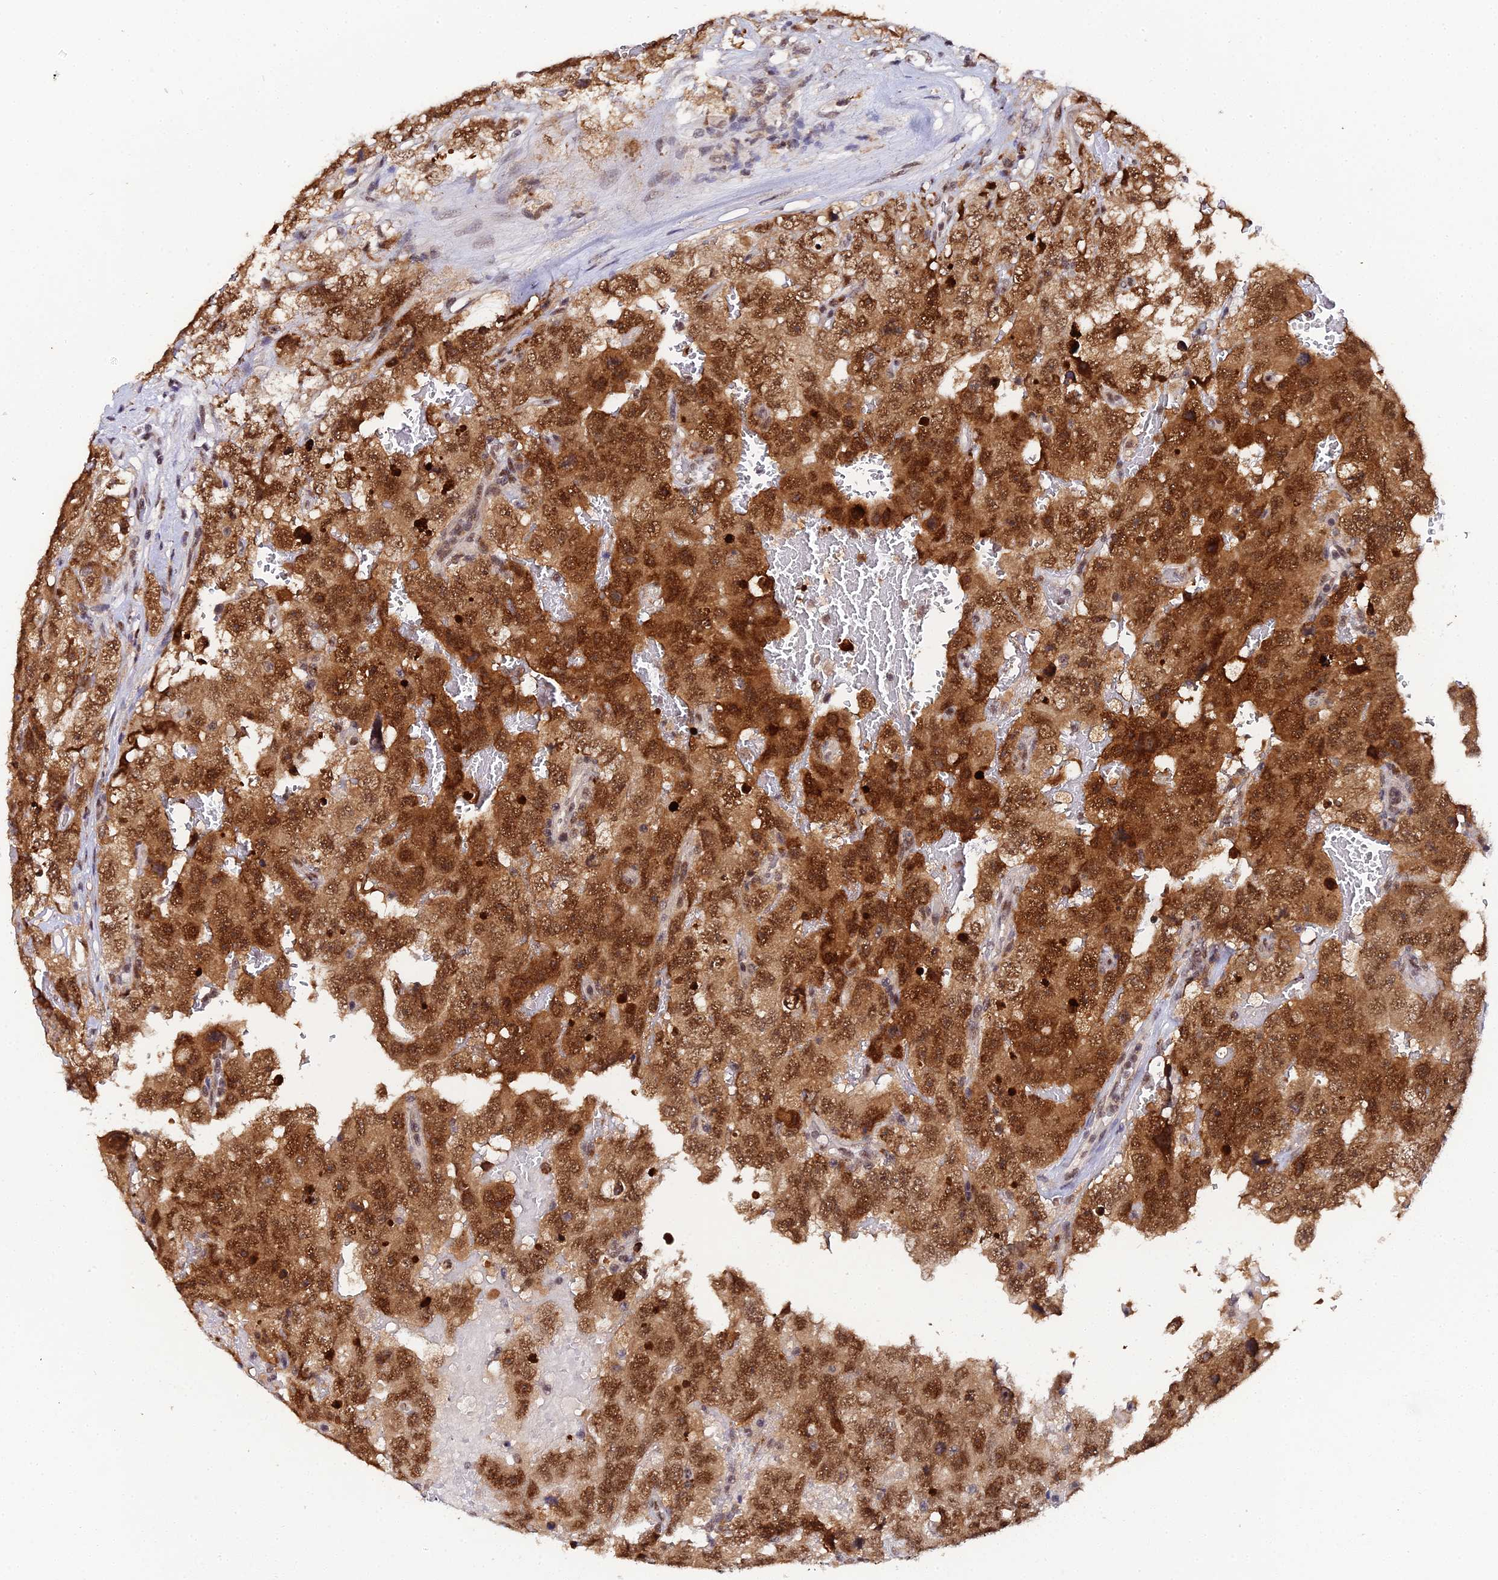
{"staining": {"intensity": "strong", "quantity": ">75%", "location": "cytoplasmic/membranous,nuclear"}, "tissue": "testis cancer", "cell_type": "Tumor cells", "image_type": "cancer", "snomed": [{"axis": "morphology", "description": "Carcinoma, Embryonal, NOS"}, {"axis": "topography", "description": "Testis"}], "caption": "DAB immunohistochemical staining of testis embryonal carcinoma shows strong cytoplasmic/membranous and nuclear protein staining in approximately >75% of tumor cells.", "gene": "MAGOHB", "patient": {"sex": "male", "age": 45}}